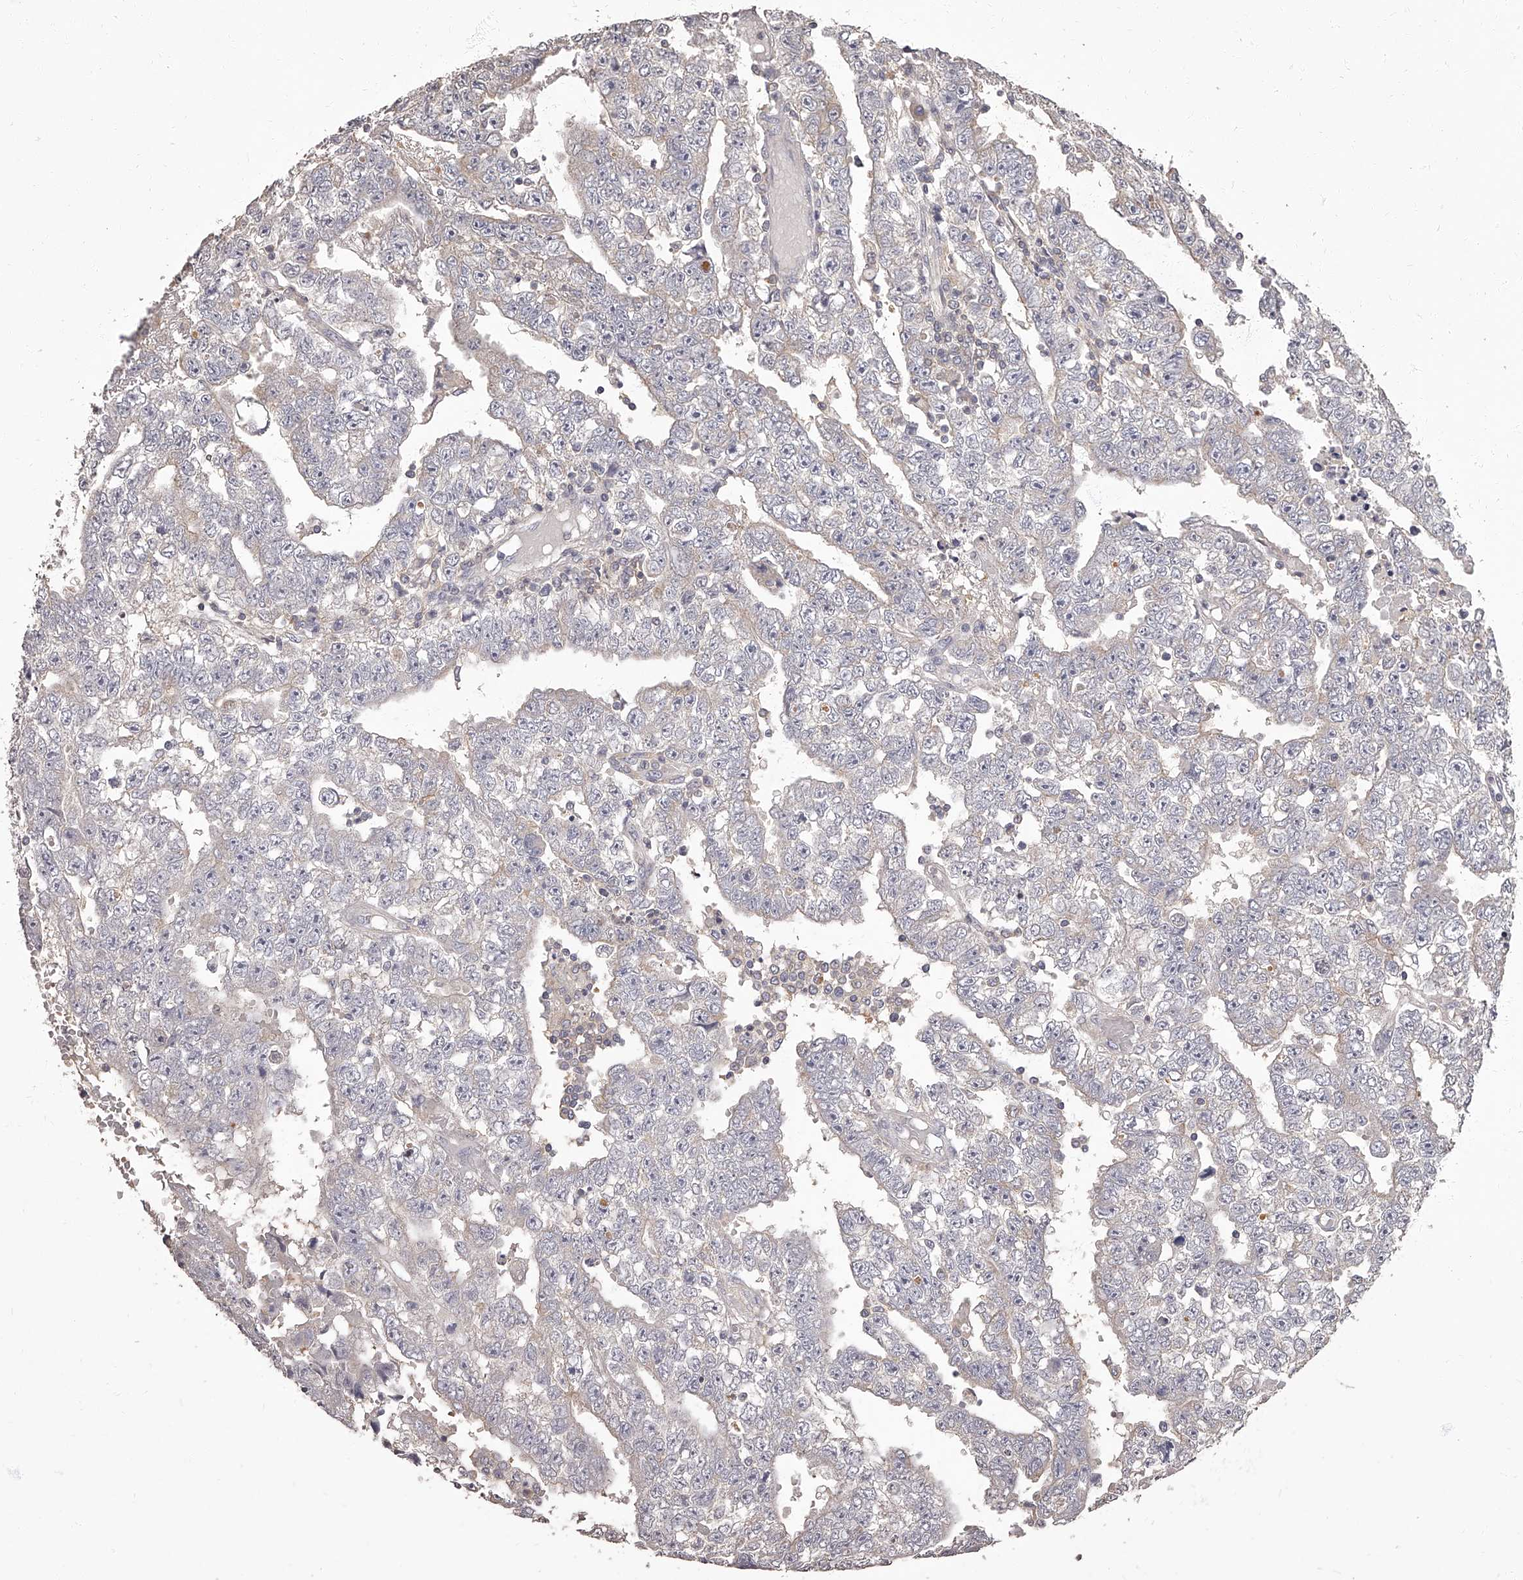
{"staining": {"intensity": "negative", "quantity": "none", "location": "none"}, "tissue": "testis cancer", "cell_type": "Tumor cells", "image_type": "cancer", "snomed": [{"axis": "morphology", "description": "Carcinoma, Embryonal, NOS"}, {"axis": "topography", "description": "Testis"}], "caption": "Immunohistochemistry (IHC) of testis cancer (embryonal carcinoma) demonstrates no positivity in tumor cells.", "gene": "APEH", "patient": {"sex": "male", "age": 25}}